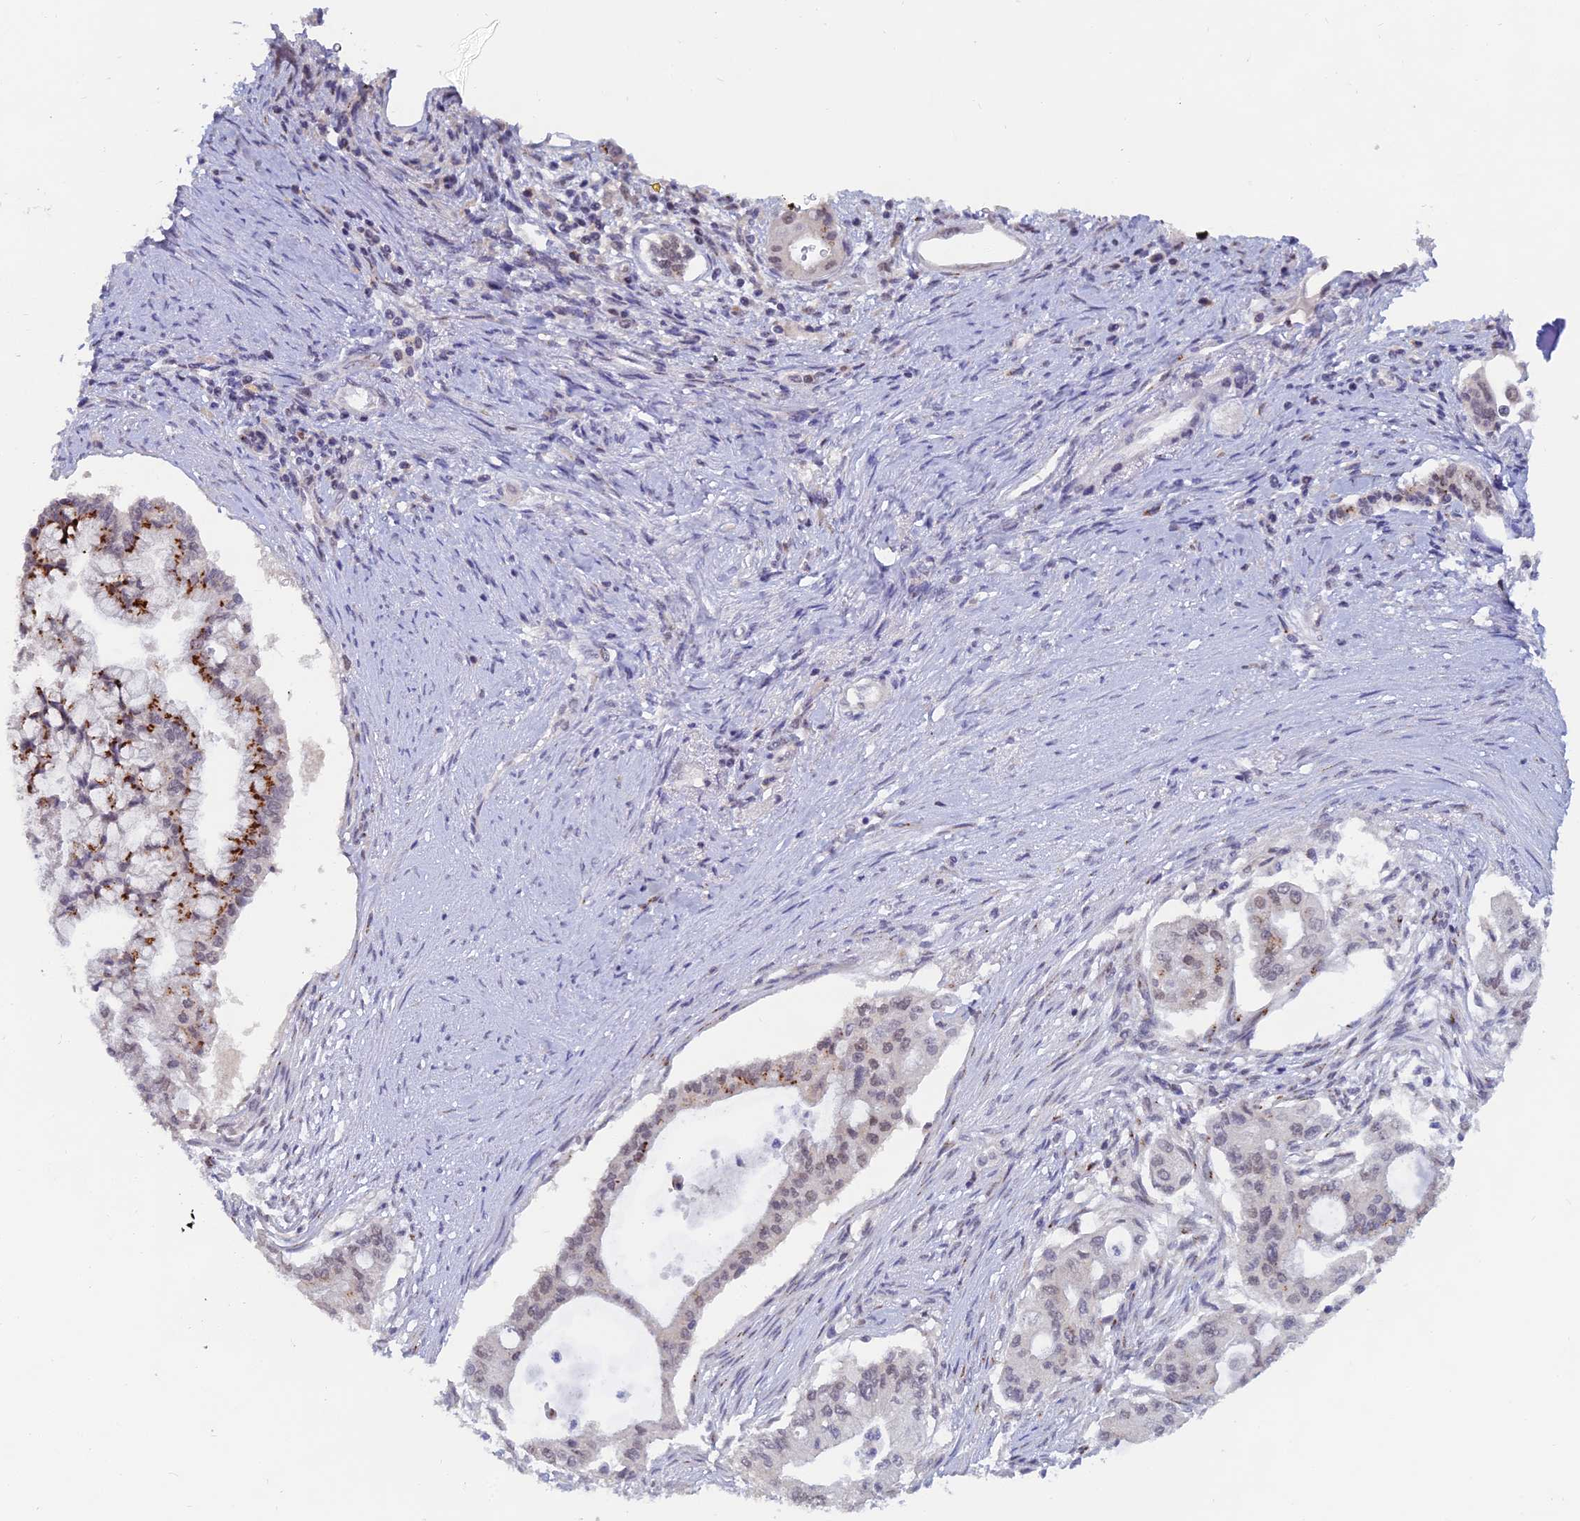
{"staining": {"intensity": "strong", "quantity": "<25%", "location": "cytoplasmic/membranous,nuclear"}, "tissue": "pancreatic cancer", "cell_type": "Tumor cells", "image_type": "cancer", "snomed": [{"axis": "morphology", "description": "Adenocarcinoma, NOS"}, {"axis": "topography", "description": "Pancreas"}], "caption": "Tumor cells reveal strong cytoplasmic/membranous and nuclear positivity in about <25% of cells in pancreatic adenocarcinoma.", "gene": "THOC3", "patient": {"sex": "male", "age": 46}}